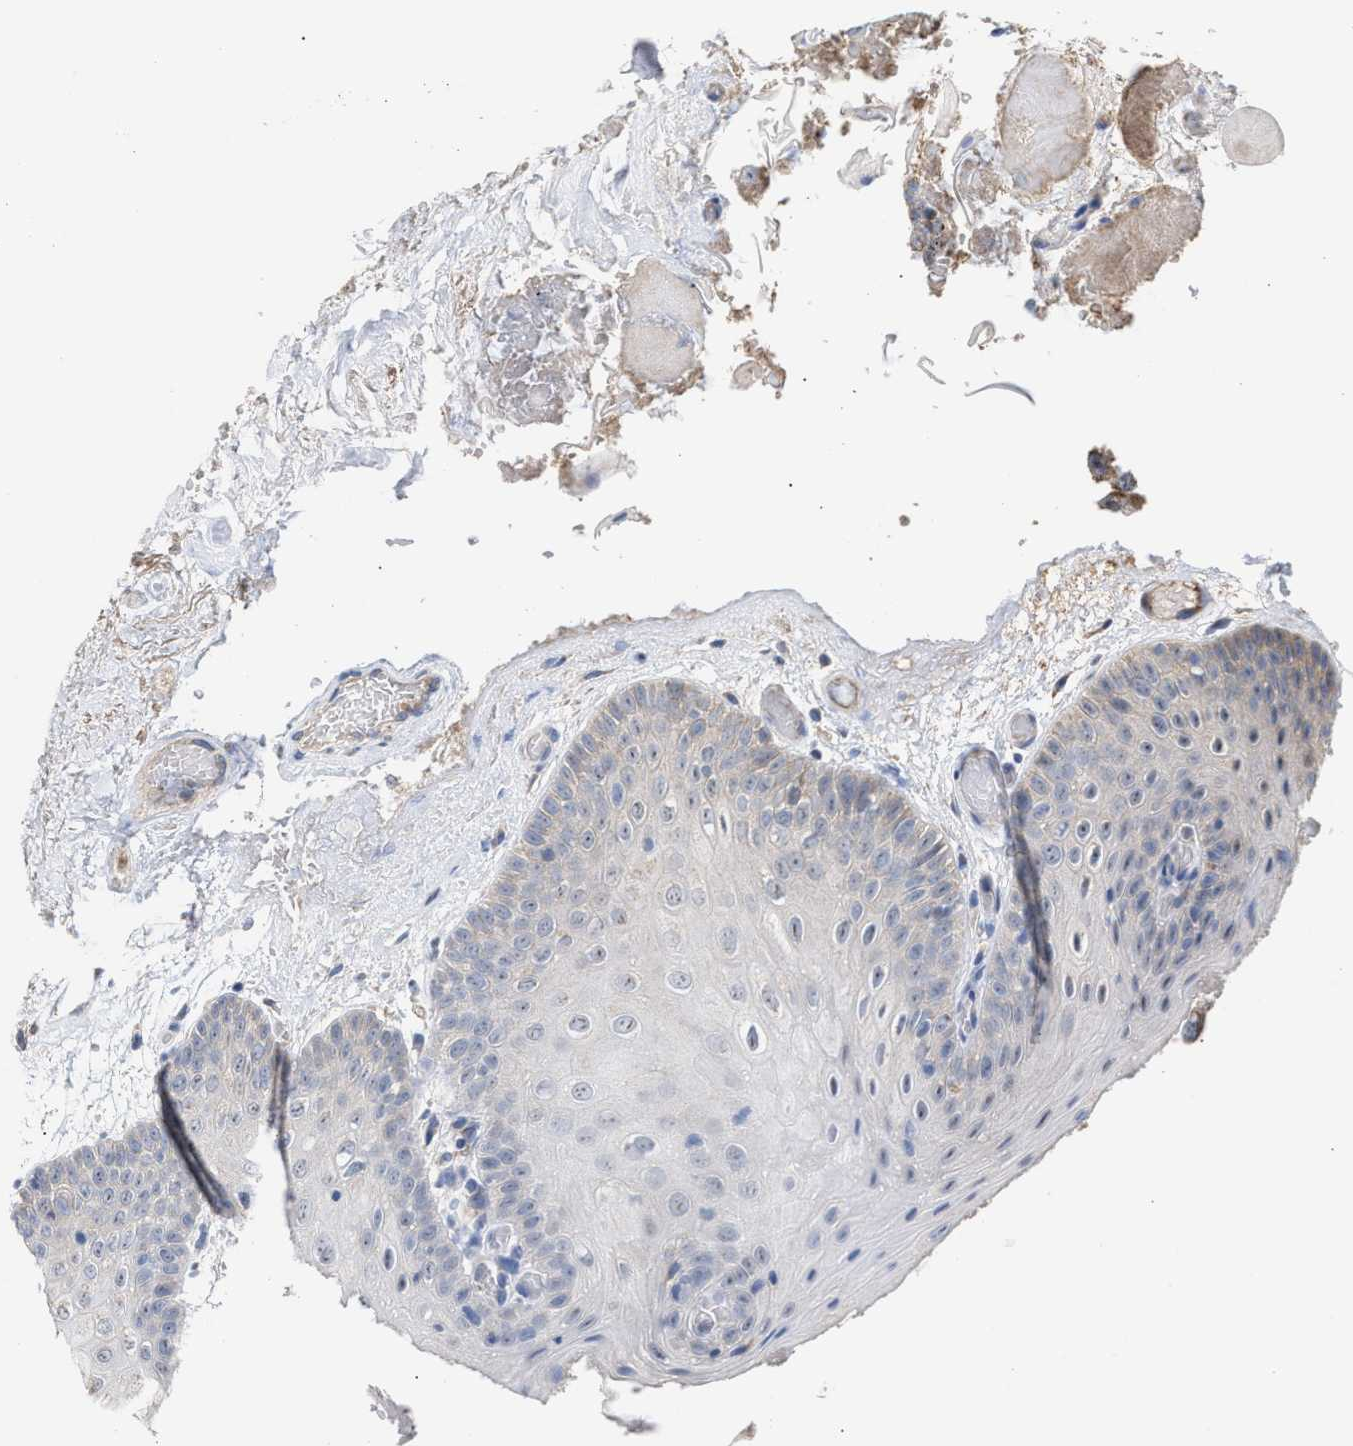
{"staining": {"intensity": "moderate", "quantity": "25%-75%", "location": "cytoplasmic/membranous,nuclear"}, "tissue": "oral mucosa", "cell_type": "Squamous epithelial cells", "image_type": "normal", "snomed": [{"axis": "morphology", "description": "Normal tissue, NOS"}, {"axis": "morphology", "description": "Squamous cell carcinoma, NOS"}, {"axis": "topography", "description": "Oral tissue"}, {"axis": "topography", "description": "Head-Neck"}], "caption": "Immunohistochemical staining of unremarkable oral mucosa shows 25%-75% levels of moderate cytoplasmic/membranous,nuclear protein positivity in about 25%-75% of squamous epithelial cells.", "gene": "EXOSC2", "patient": {"sex": "male", "age": 71}}